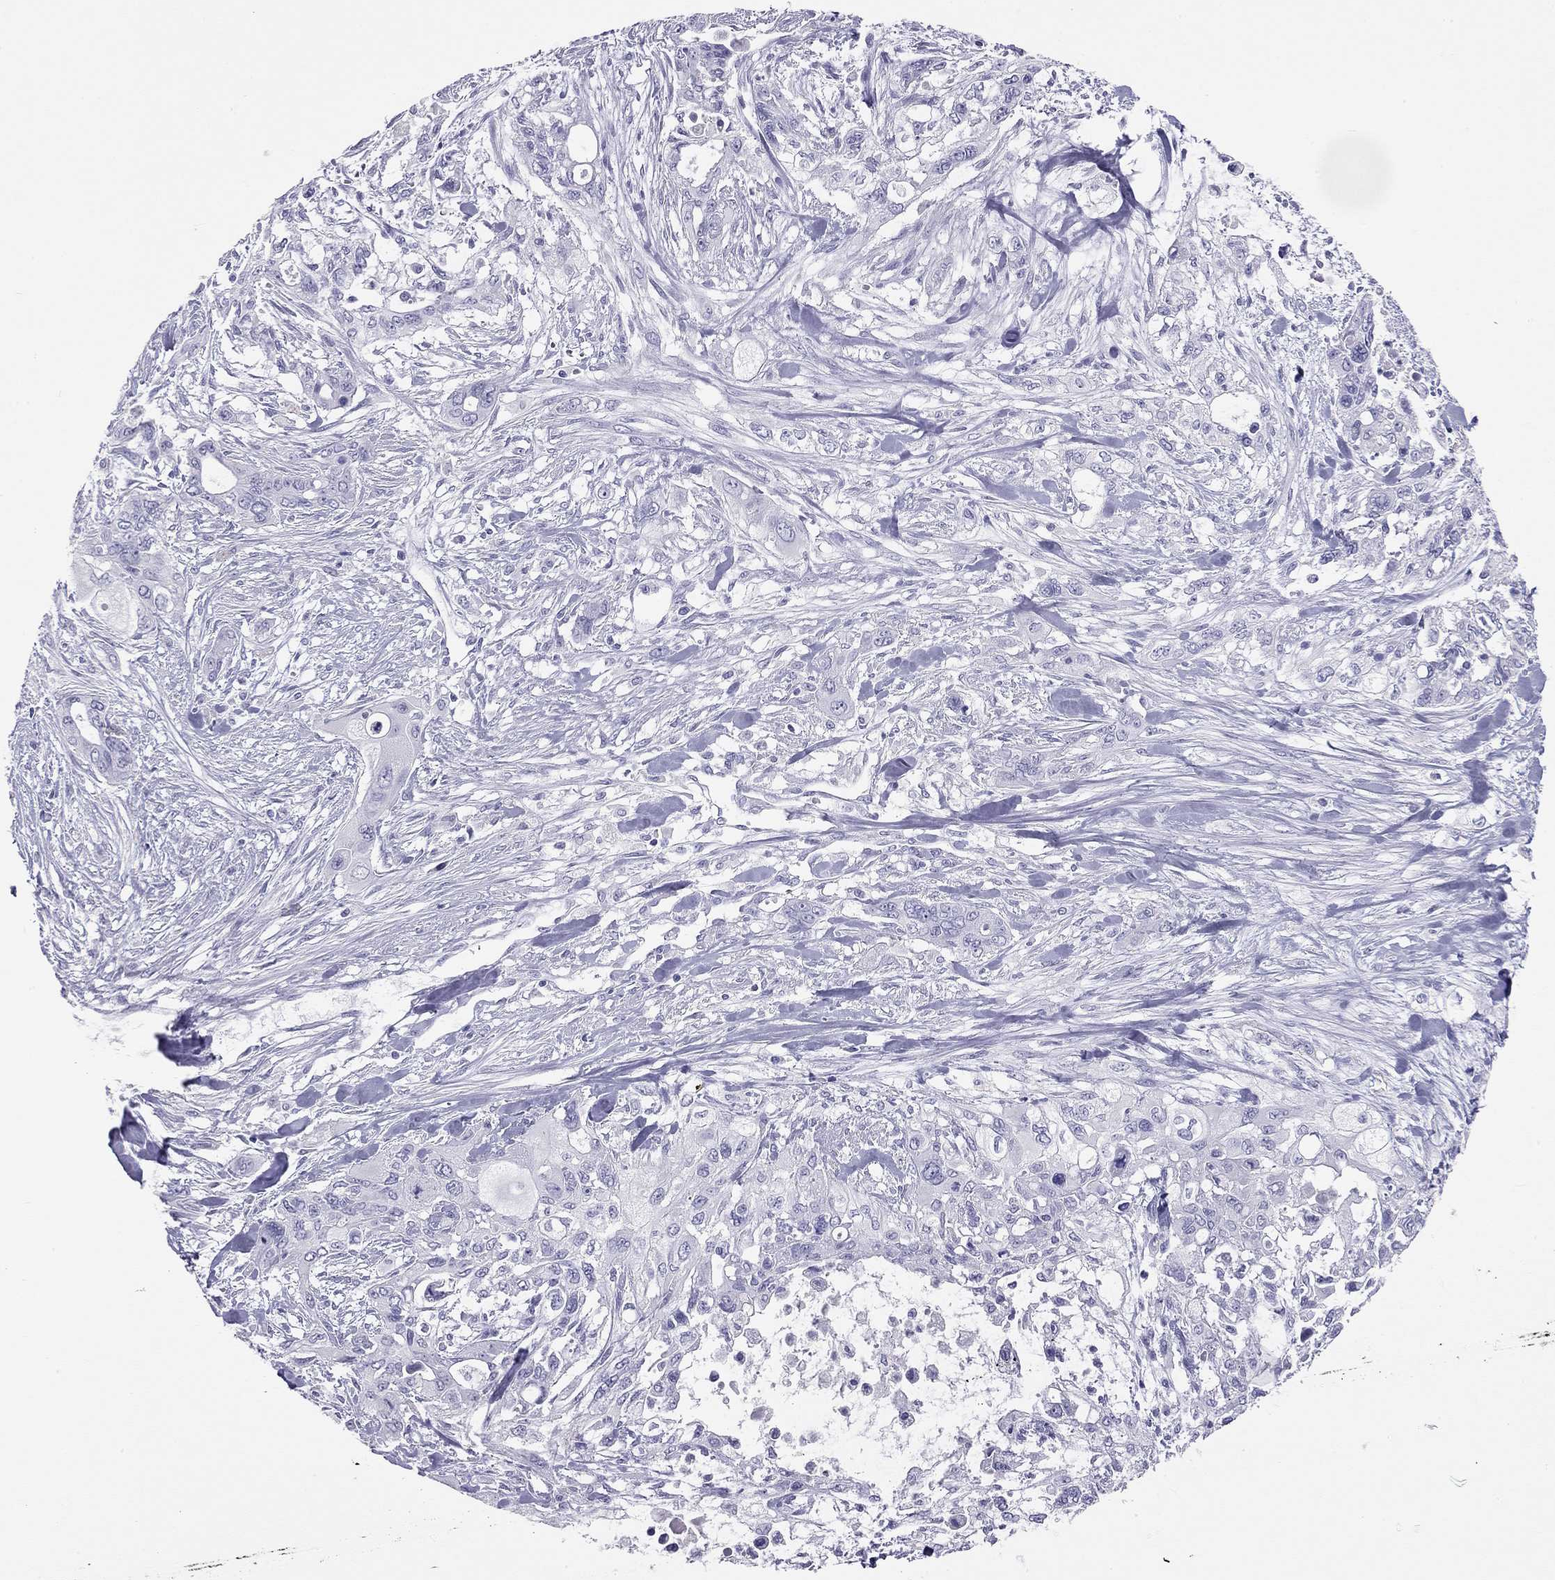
{"staining": {"intensity": "negative", "quantity": "none", "location": "none"}, "tissue": "pancreatic cancer", "cell_type": "Tumor cells", "image_type": "cancer", "snomed": [{"axis": "morphology", "description": "Adenocarcinoma, NOS"}, {"axis": "topography", "description": "Pancreas"}], "caption": "This is a photomicrograph of IHC staining of adenocarcinoma (pancreatic), which shows no positivity in tumor cells.", "gene": "KLRG1", "patient": {"sex": "male", "age": 47}}